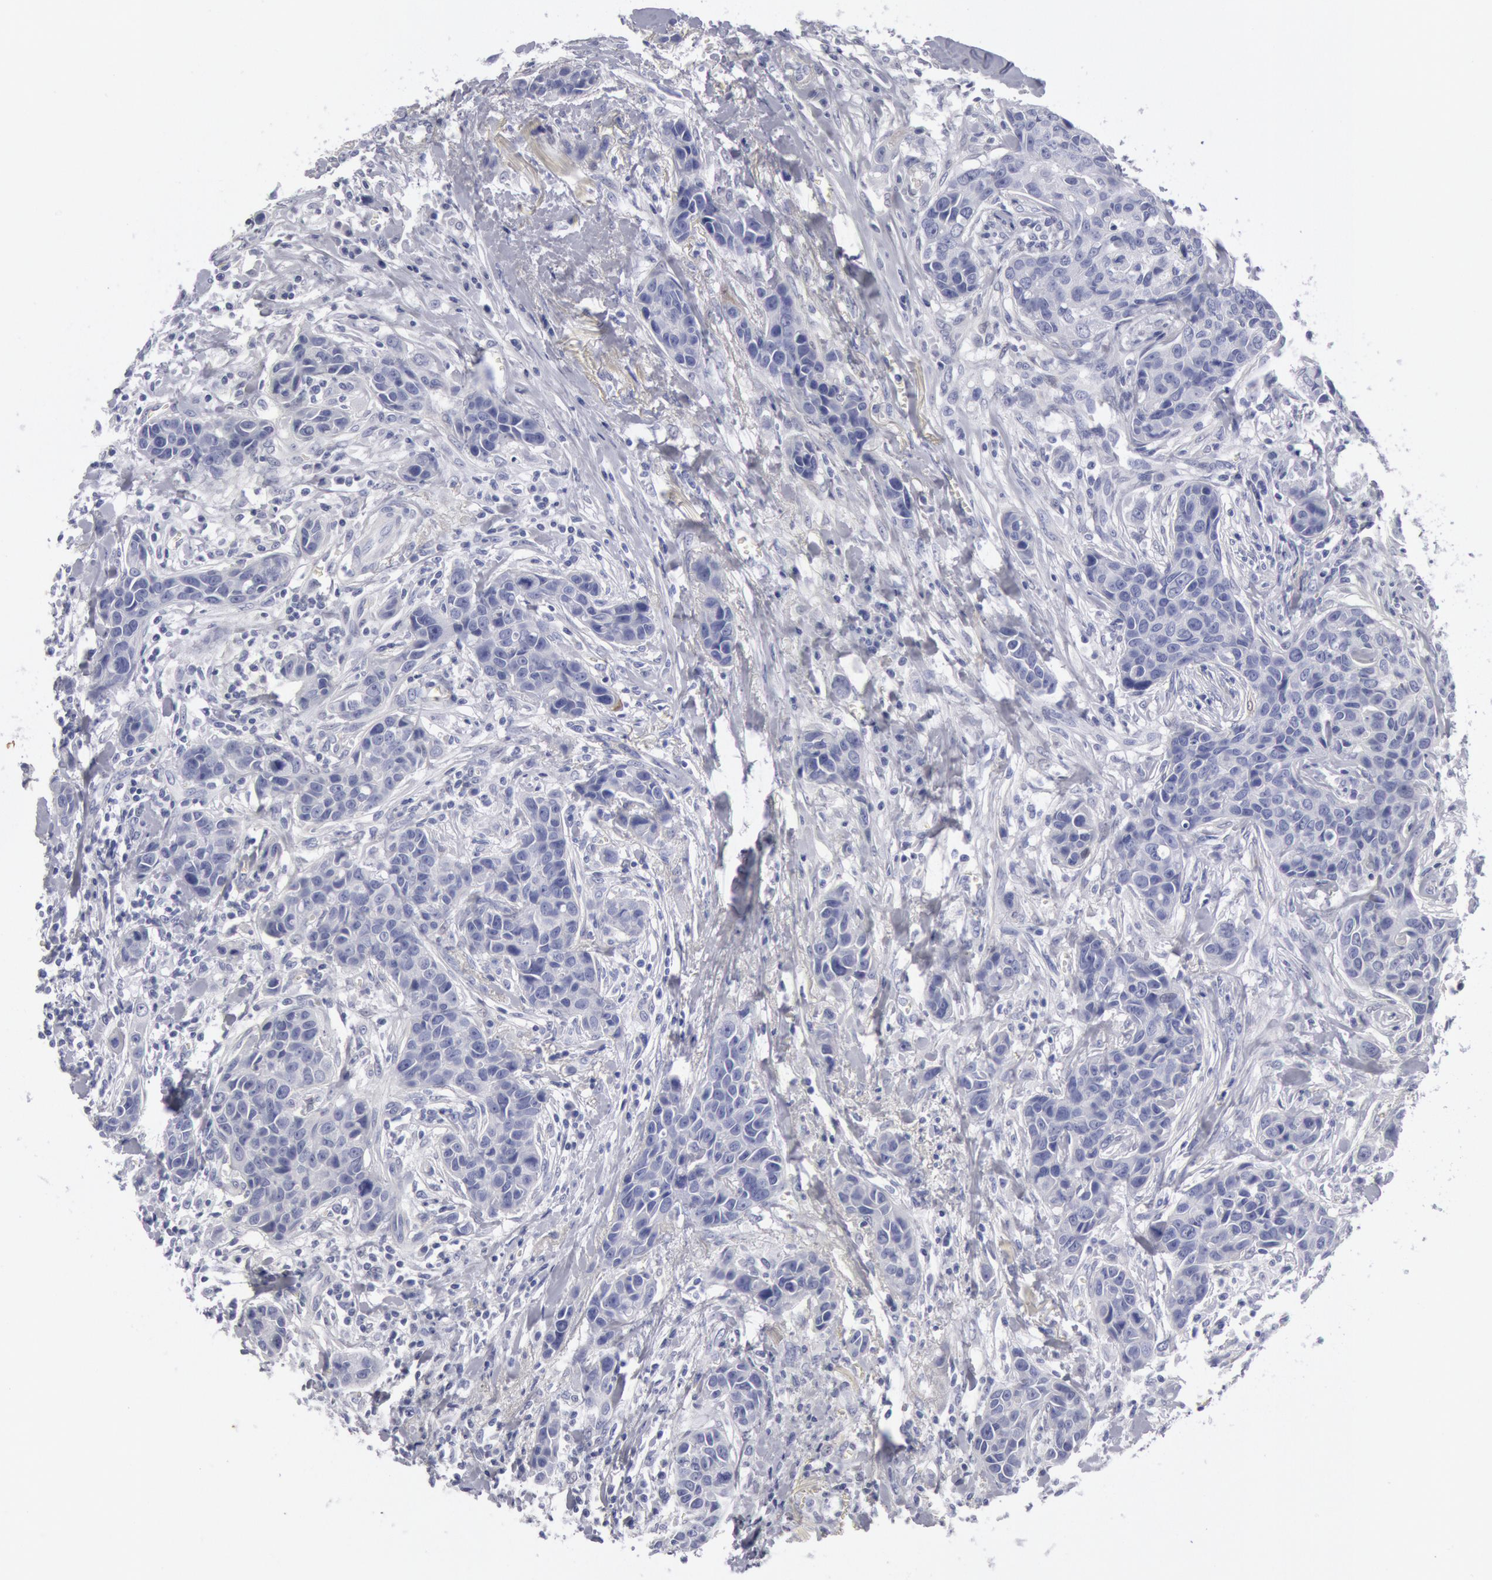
{"staining": {"intensity": "strong", "quantity": "<25%", "location": "cytoplasmic/membranous,nuclear"}, "tissue": "breast cancer", "cell_type": "Tumor cells", "image_type": "cancer", "snomed": [{"axis": "morphology", "description": "Duct carcinoma"}, {"axis": "topography", "description": "Breast"}], "caption": "Infiltrating ductal carcinoma (breast) stained with a brown dye exhibits strong cytoplasmic/membranous and nuclear positive positivity in approximately <25% of tumor cells.", "gene": "FHL1", "patient": {"sex": "female", "age": 91}}